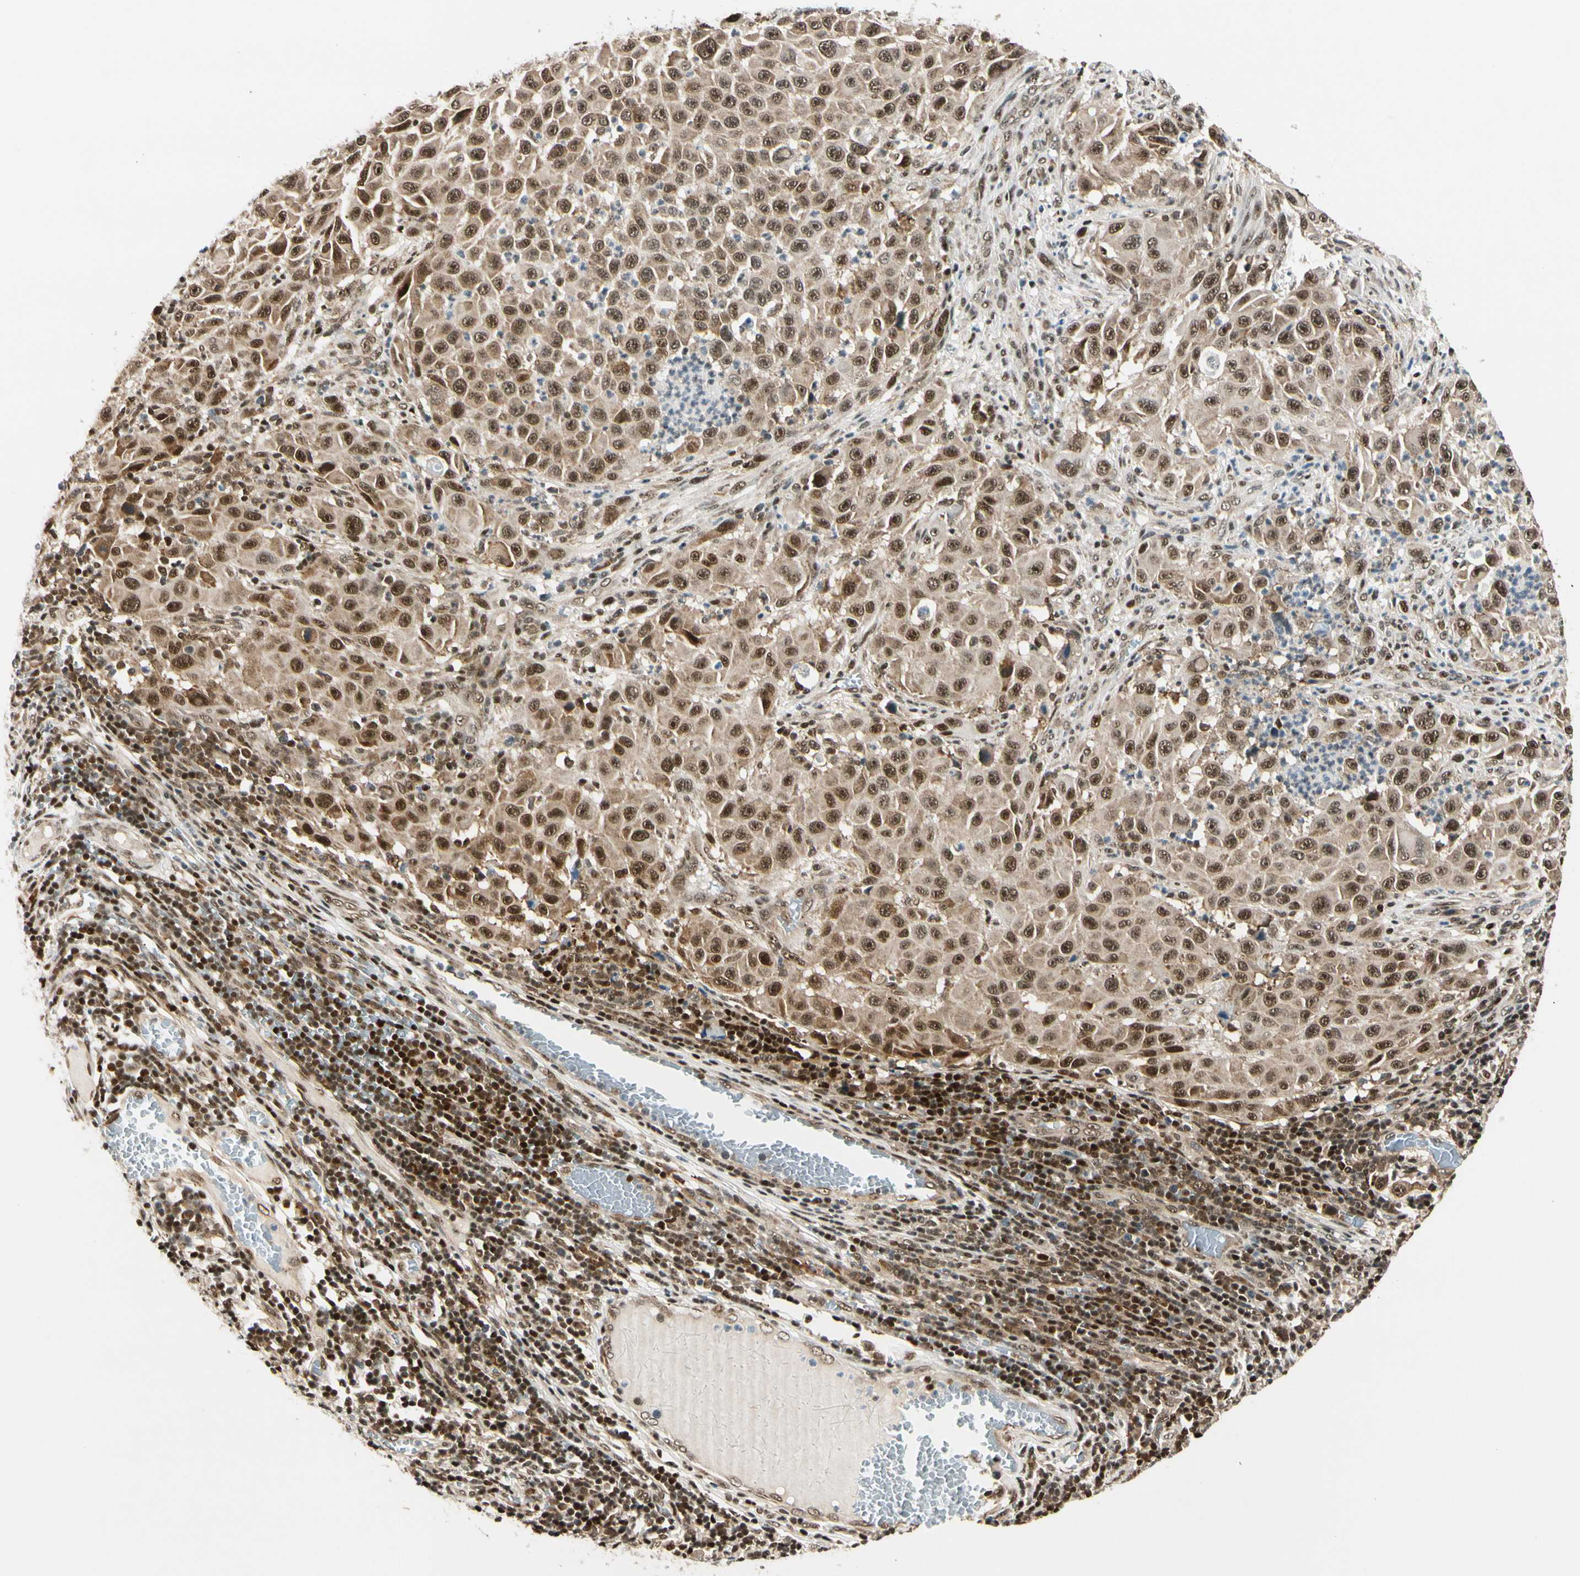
{"staining": {"intensity": "moderate", "quantity": ">75%", "location": "cytoplasmic/membranous,nuclear"}, "tissue": "melanoma", "cell_type": "Tumor cells", "image_type": "cancer", "snomed": [{"axis": "morphology", "description": "Malignant melanoma, Metastatic site"}, {"axis": "topography", "description": "Lymph node"}], "caption": "Malignant melanoma (metastatic site) stained for a protein (brown) exhibits moderate cytoplasmic/membranous and nuclear positive expression in approximately >75% of tumor cells.", "gene": "DAXX", "patient": {"sex": "male", "age": 61}}